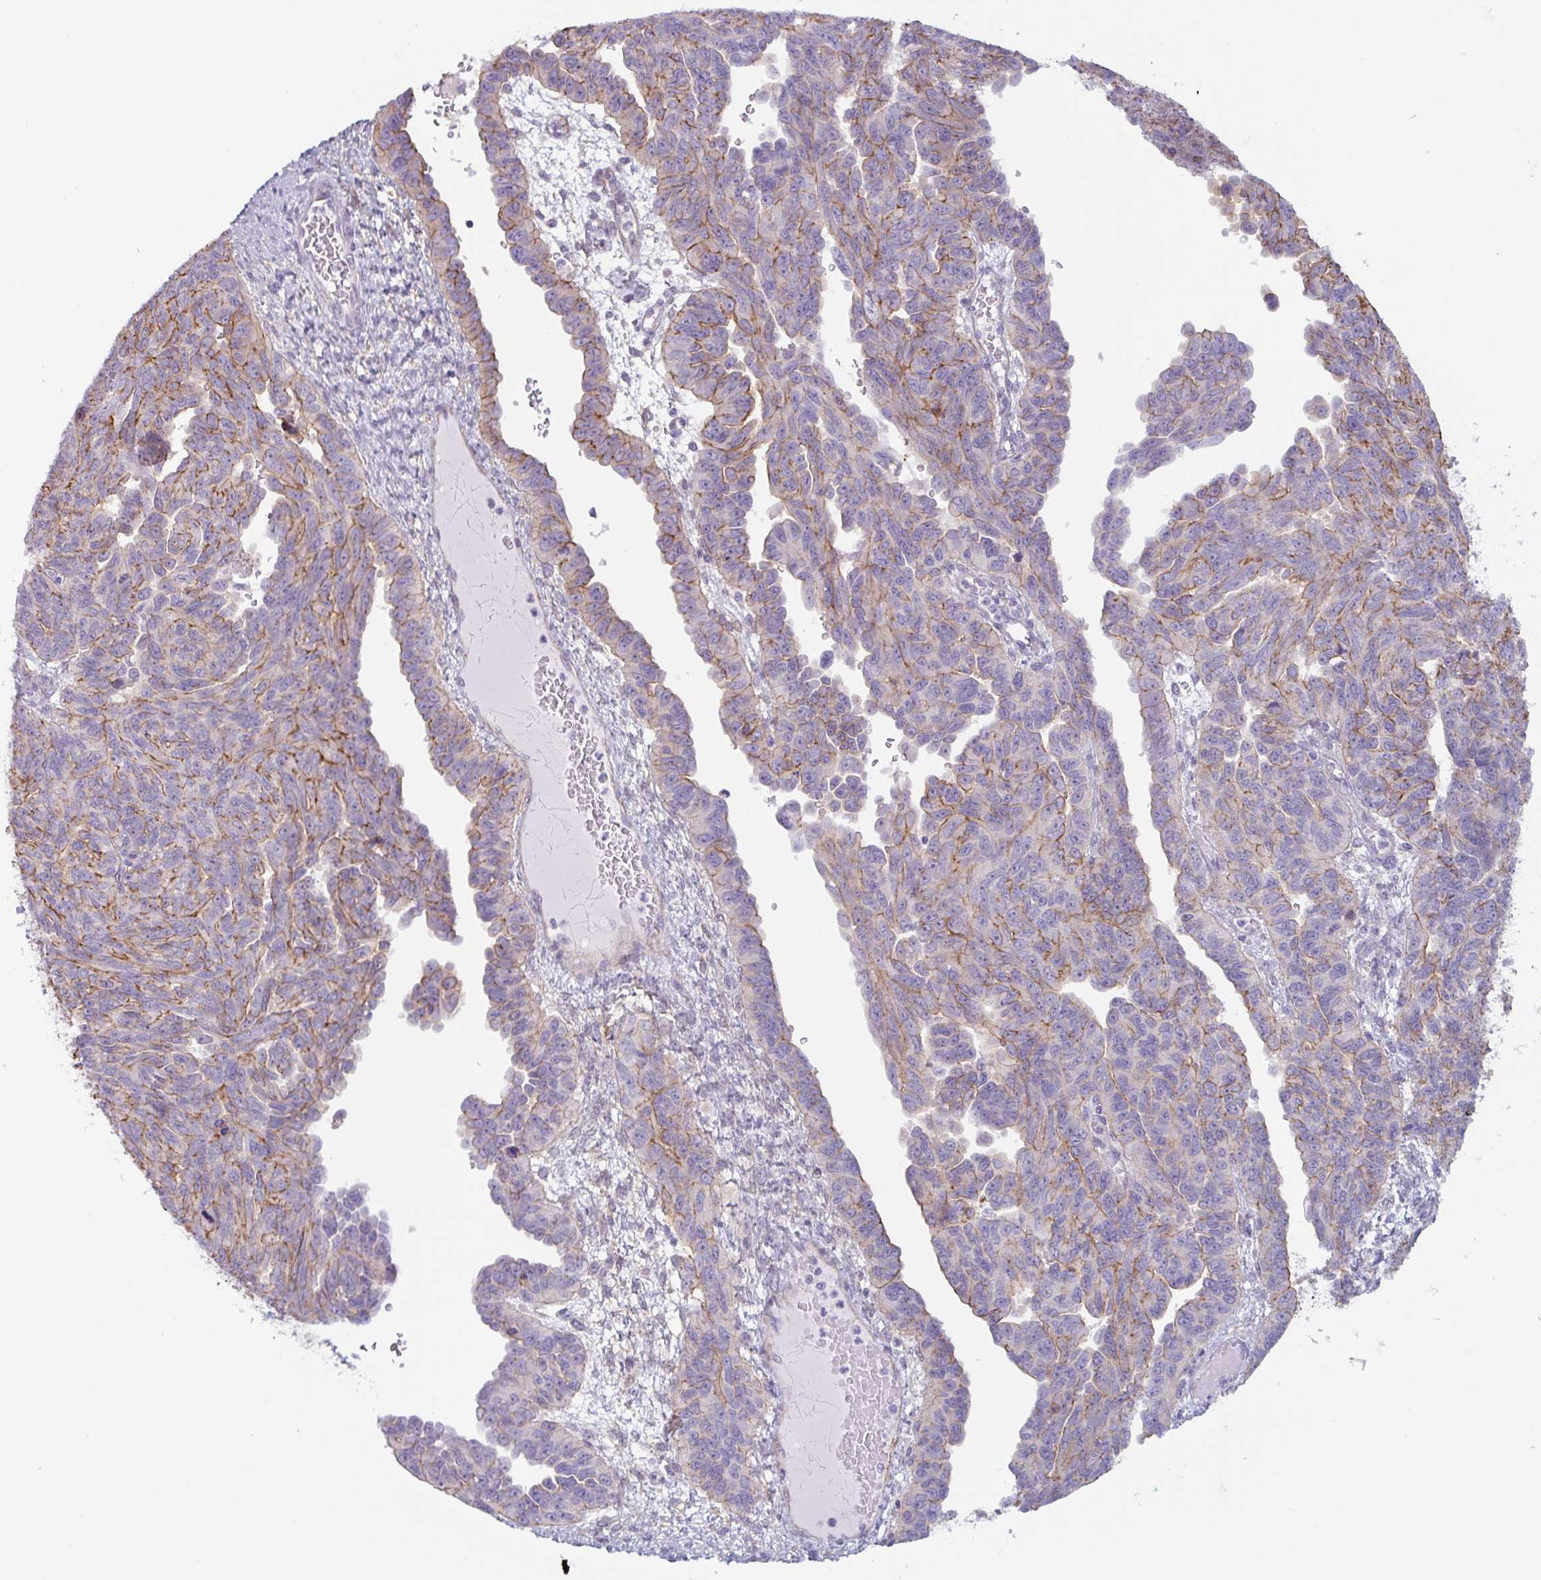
{"staining": {"intensity": "strong", "quantity": ">75%", "location": "cytoplasmic/membranous"}, "tissue": "ovarian cancer", "cell_type": "Tumor cells", "image_type": "cancer", "snomed": [{"axis": "morphology", "description": "Cystadenocarcinoma, serous, NOS"}, {"axis": "topography", "description": "Ovary"}], "caption": "There is high levels of strong cytoplasmic/membranous staining in tumor cells of ovarian cancer (serous cystadenocarcinoma), as demonstrated by immunohistochemical staining (brown color).", "gene": "MYH10", "patient": {"sex": "female", "age": 64}}